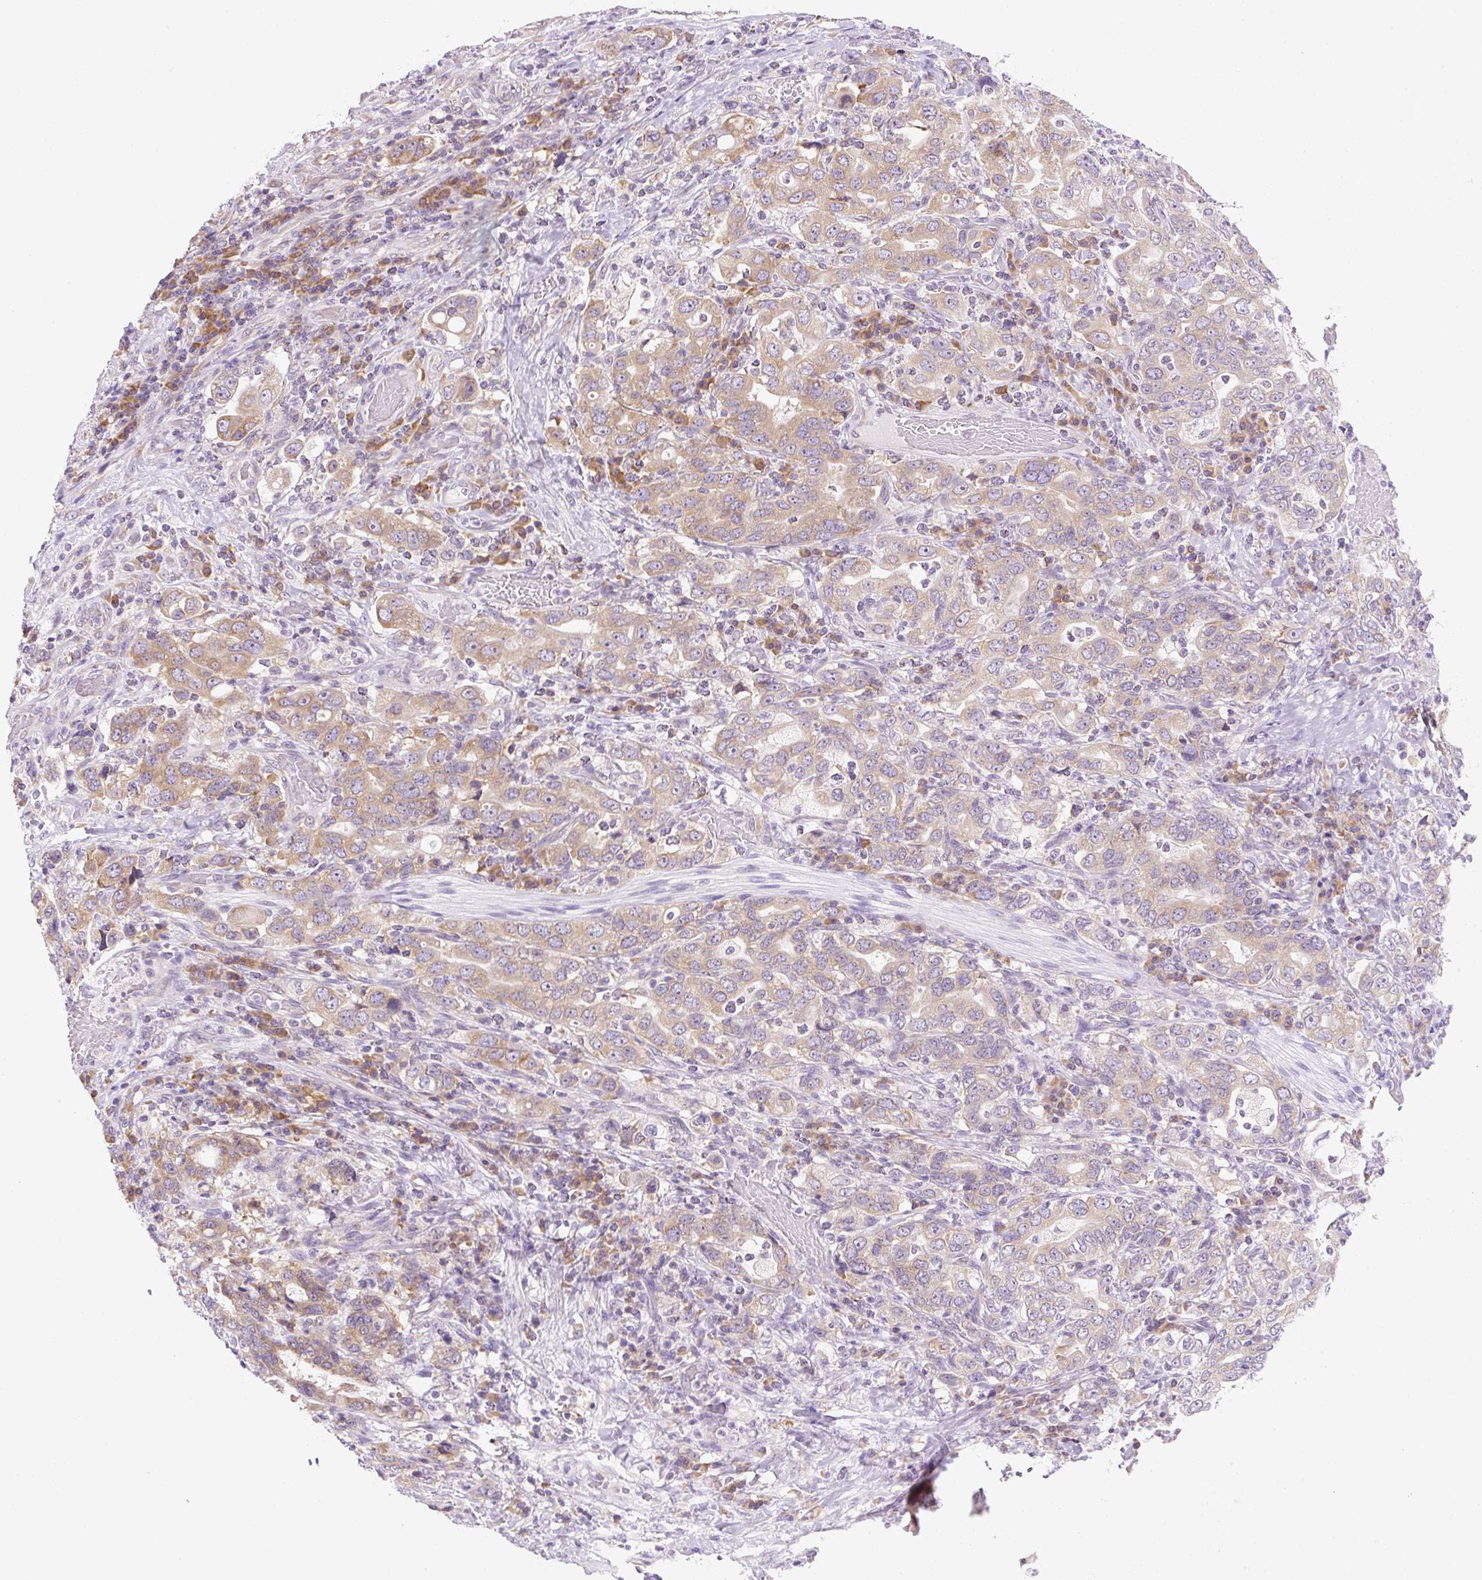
{"staining": {"intensity": "weak", "quantity": ">75%", "location": "cytoplasmic/membranous"}, "tissue": "stomach cancer", "cell_type": "Tumor cells", "image_type": "cancer", "snomed": [{"axis": "morphology", "description": "Adenocarcinoma, NOS"}, {"axis": "topography", "description": "Stomach, upper"}, {"axis": "topography", "description": "Stomach"}], "caption": "Weak cytoplasmic/membranous staining for a protein is appreciated in approximately >75% of tumor cells of stomach cancer using IHC.", "gene": "RPL18A", "patient": {"sex": "male", "age": 62}}